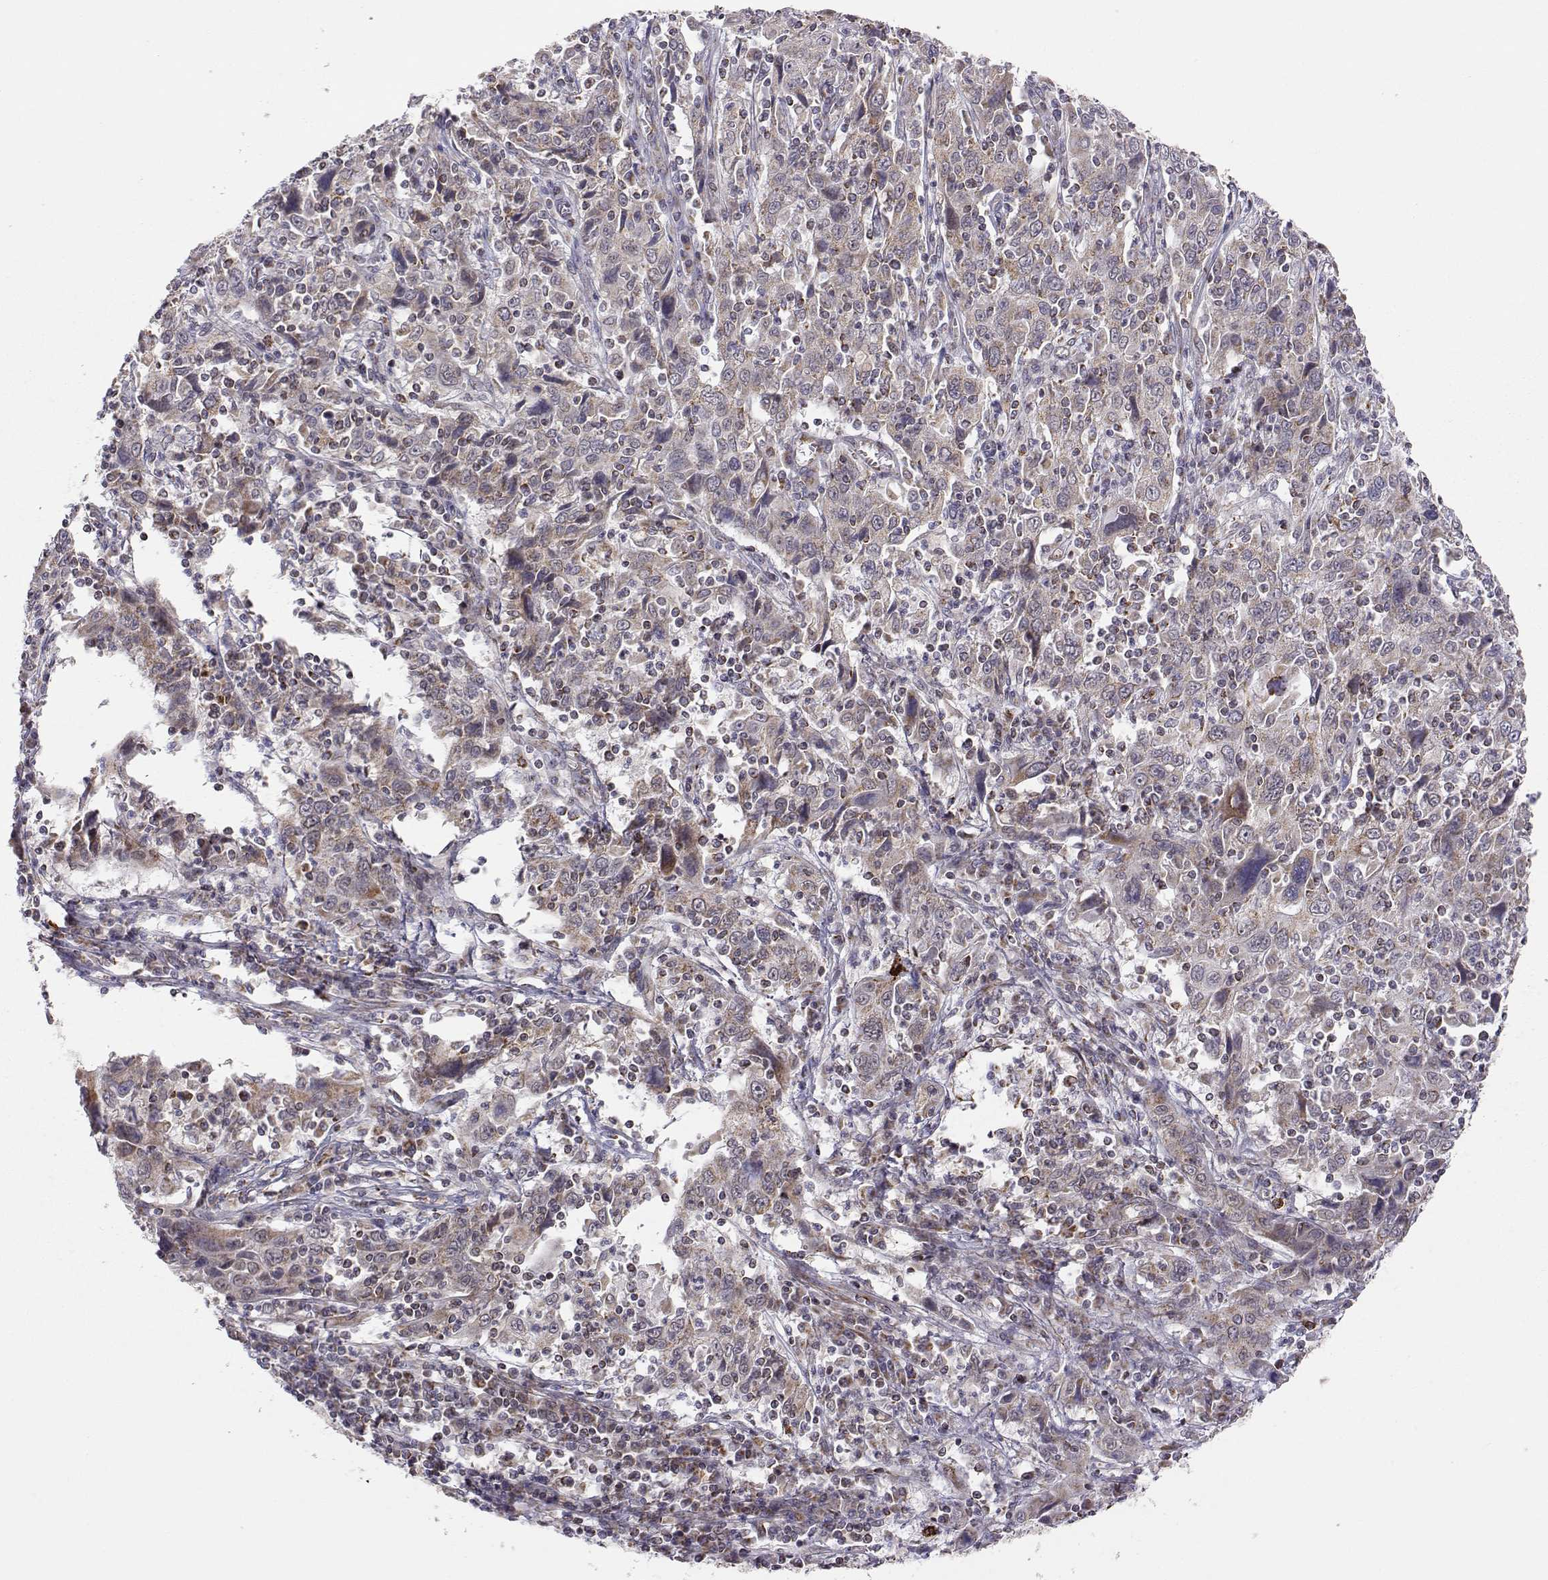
{"staining": {"intensity": "weak", "quantity": ">75%", "location": "cytoplasmic/membranous"}, "tissue": "cervical cancer", "cell_type": "Tumor cells", "image_type": "cancer", "snomed": [{"axis": "morphology", "description": "Squamous cell carcinoma, NOS"}, {"axis": "topography", "description": "Cervix"}], "caption": "Brown immunohistochemical staining in human cervical cancer exhibits weak cytoplasmic/membranous expression in about >75% of tumor cells.", "gene": "EXOG", "patient": {"sex": "female", "age": 46}}